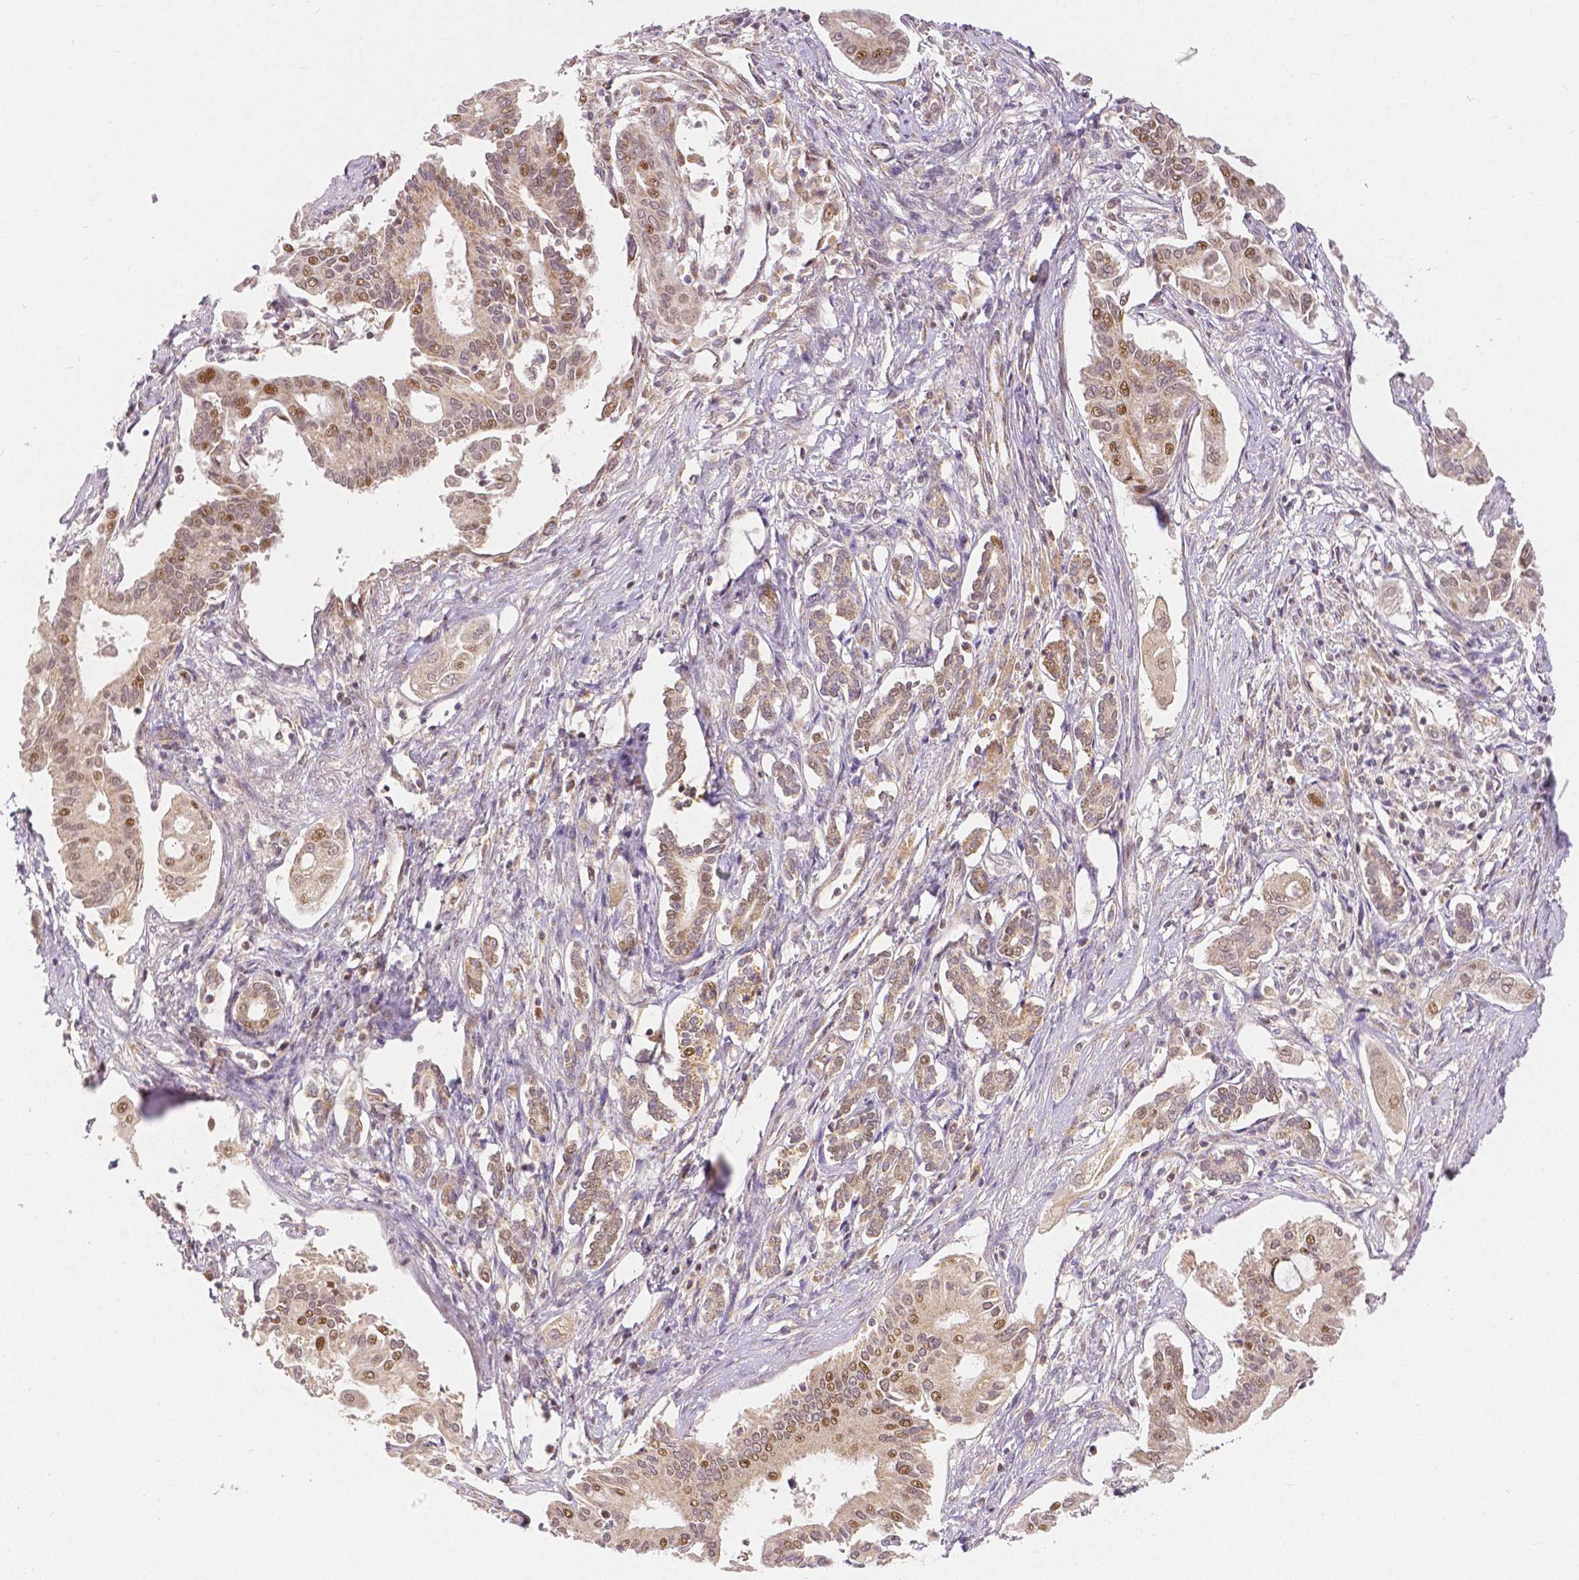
{"staining": {"intensity": "moderate", "quantity": "25%-75%", "location": "nuclear"}, "tissue": "pancreatic cancer", "cell_type": "Tumor cells", "image_type": "cancer", "snomed": [{"axis": "morphology", "description": "Adenocarcinoma, NOS"}, {"axis": "topography", "description": "Pancreas"}], "caption": "Tumor cells reveal medium levels of moderate nuclear positivity in about 25%-75% of cells in human pancreatic cancer.", "gene": "RHOT1", "patient": {"sex": "female", "age": 68}}